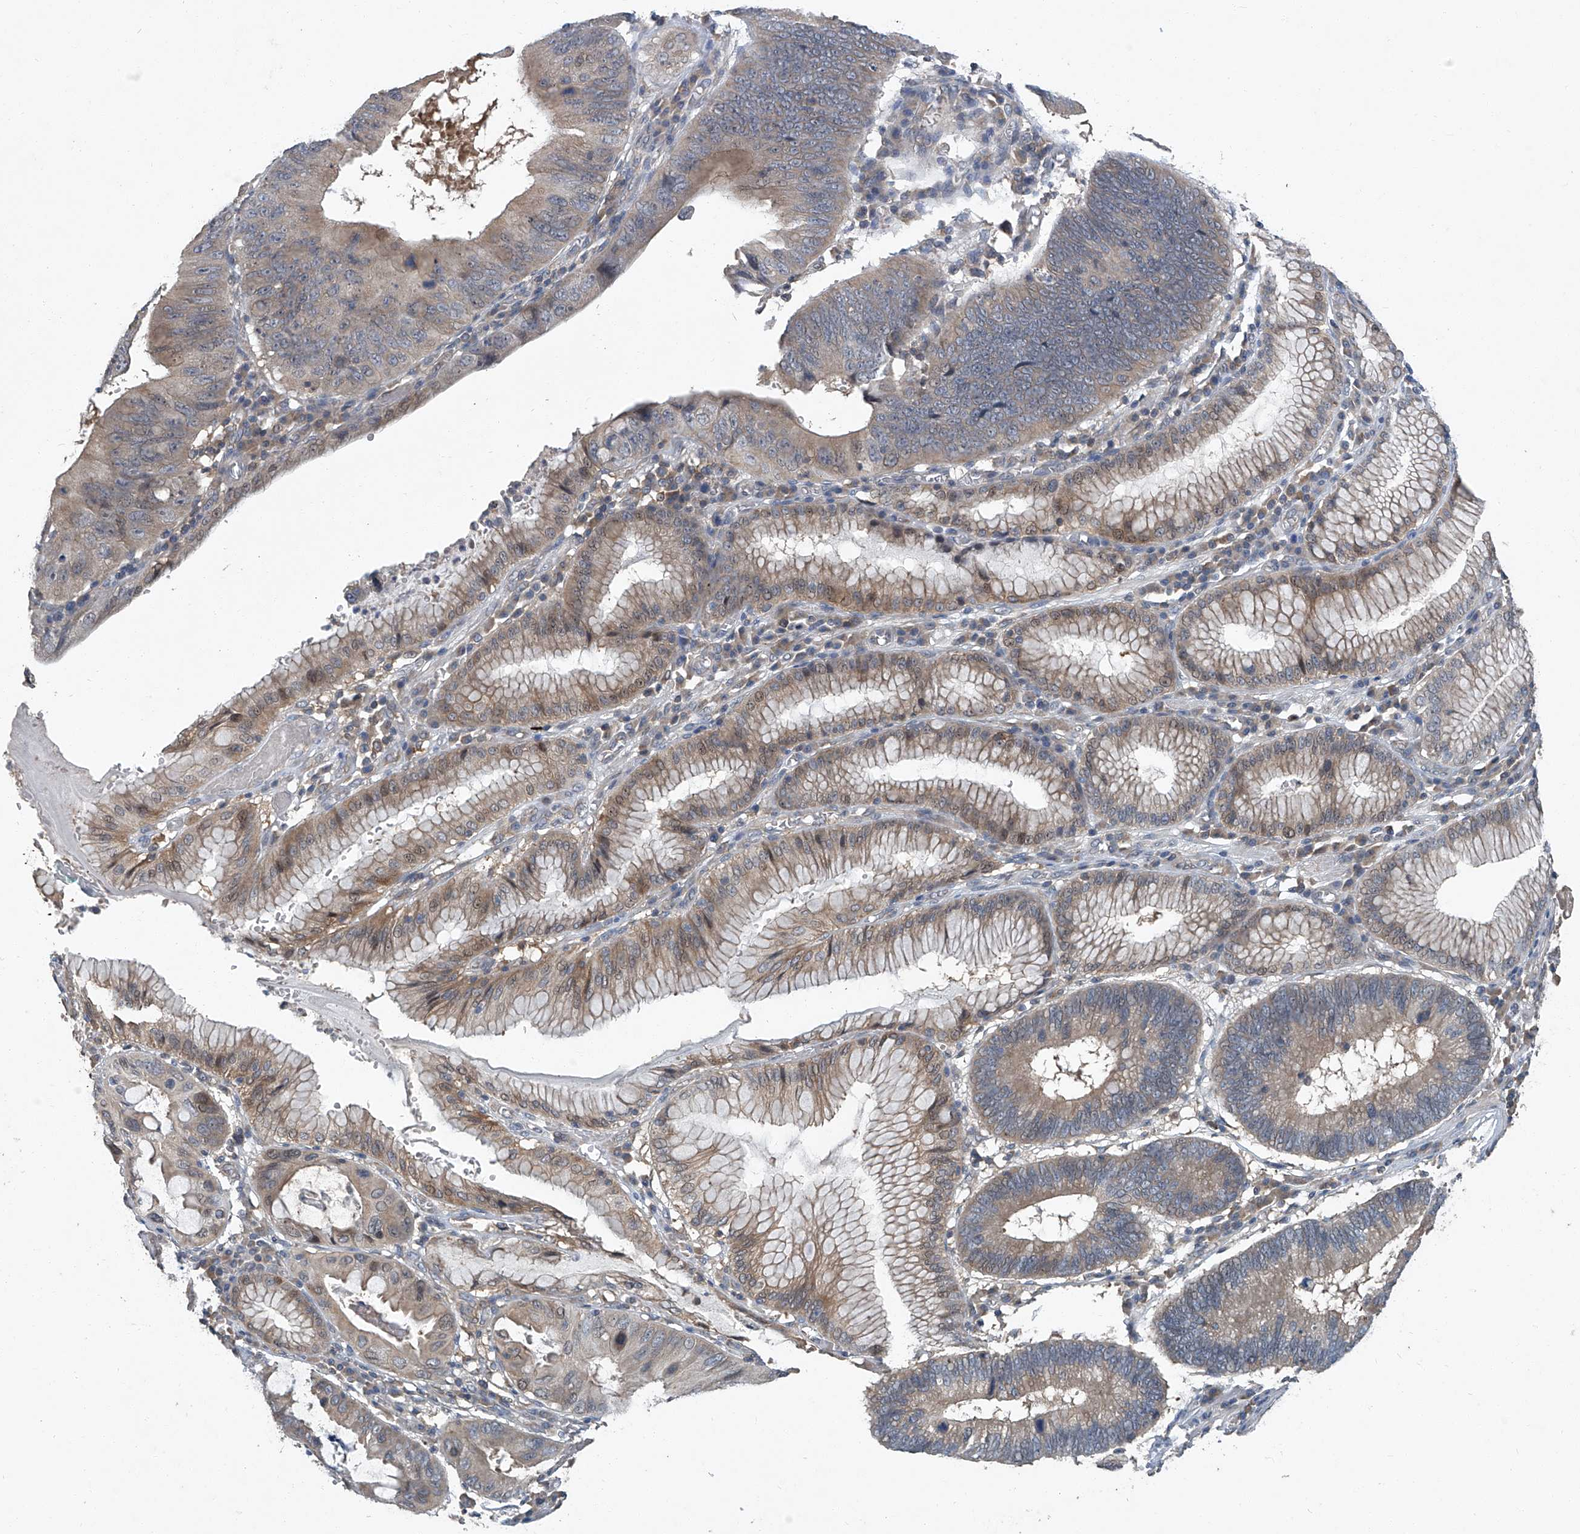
{"staining": {"intensity": "moderate", "quantity": "25%-75%", "location": "cytoplasmic/membranous,nuclear"}, "tissue": "stomach cancer", "cell_type": "Tumor cells", "image_type": "cancer", "snomed": [{"axis": "morphology", "description": "Adenocarcinoma, NOS"}, {"axis": "topography", "description": "Stomach"}], "caption": "Human stomach adenocarcinoma stained with a brown dye exhibits moderate cytoplasmic/membranous and nuclear positive staining in about 25%-75% of tumor cells.", "gene": "ANKRD34A", "patient": {"sex": "male", "age": 59}}